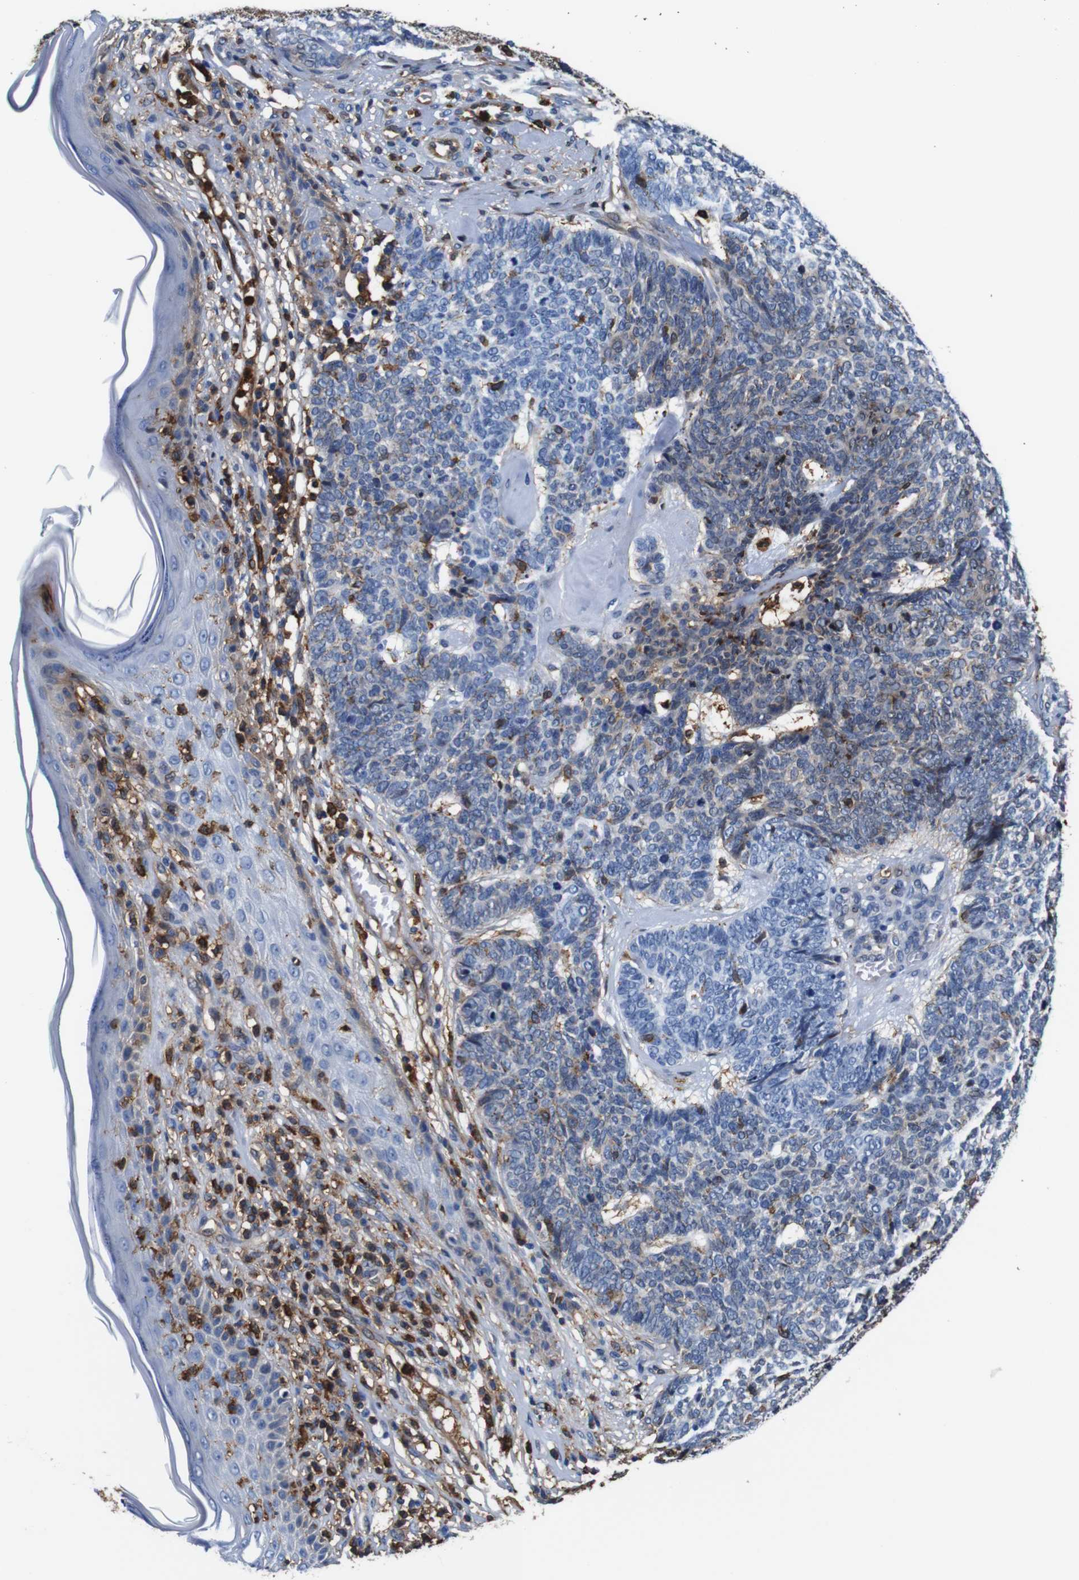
{"staining": {"intensity": "weak", "quantity": "<25%", "location": "cytoplasmic/membranous"}, "tissue": "skin cancer", "cell_type": "Tumor cells", "image_type": "cancer", "snomed": [{"axis": "morphology", "description": "Basal cell carcinoma"}, {"axis": "topography", "description": "Skin"}], "caption": "Tumor cells are negative for protein expression in human basal cell carcinoma (skin). (DAB immunohistochemistry visualized using brightfield microscopy, high magnification).", "gene": "ANXA1", "patient": {"sex": "female", "age": 84}}